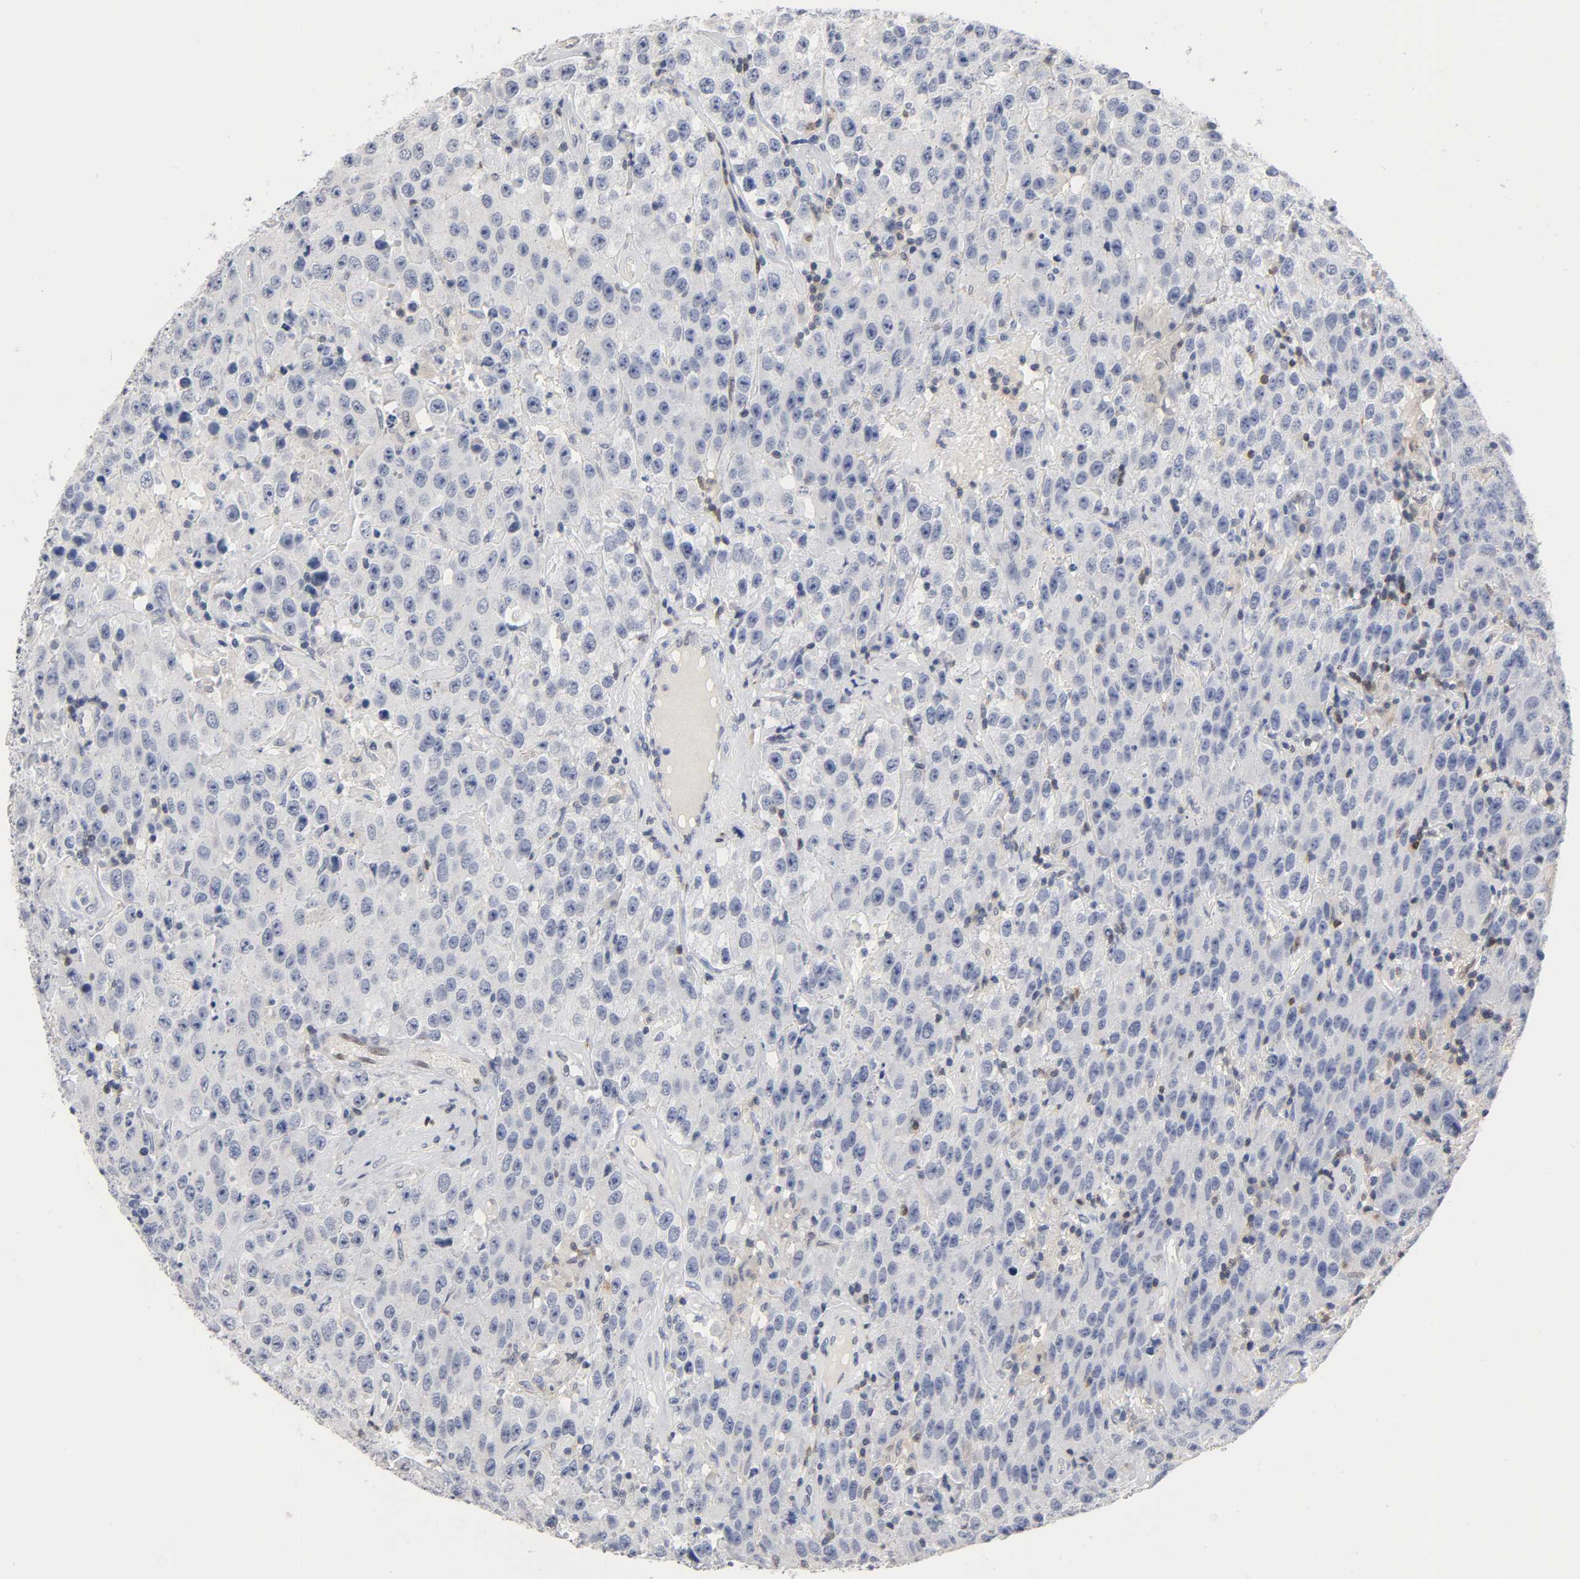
{"staining": {"intensity": "negative", "quantity": "none", "location": "none"}, "tissue": "testis cancer", "cell_type": "Tumor cells", "image_type": "cancer", "snomed": [{"axis": "morphology", "description": "Seminoma, NOS"}, {"axis": "topography", "description": "Testis"}], "caption": "Tumor cells are negative for protein expression in human seminoma (testis).", "gene": "NFATC1", "patient": {"sex": "male", "age": 52}}